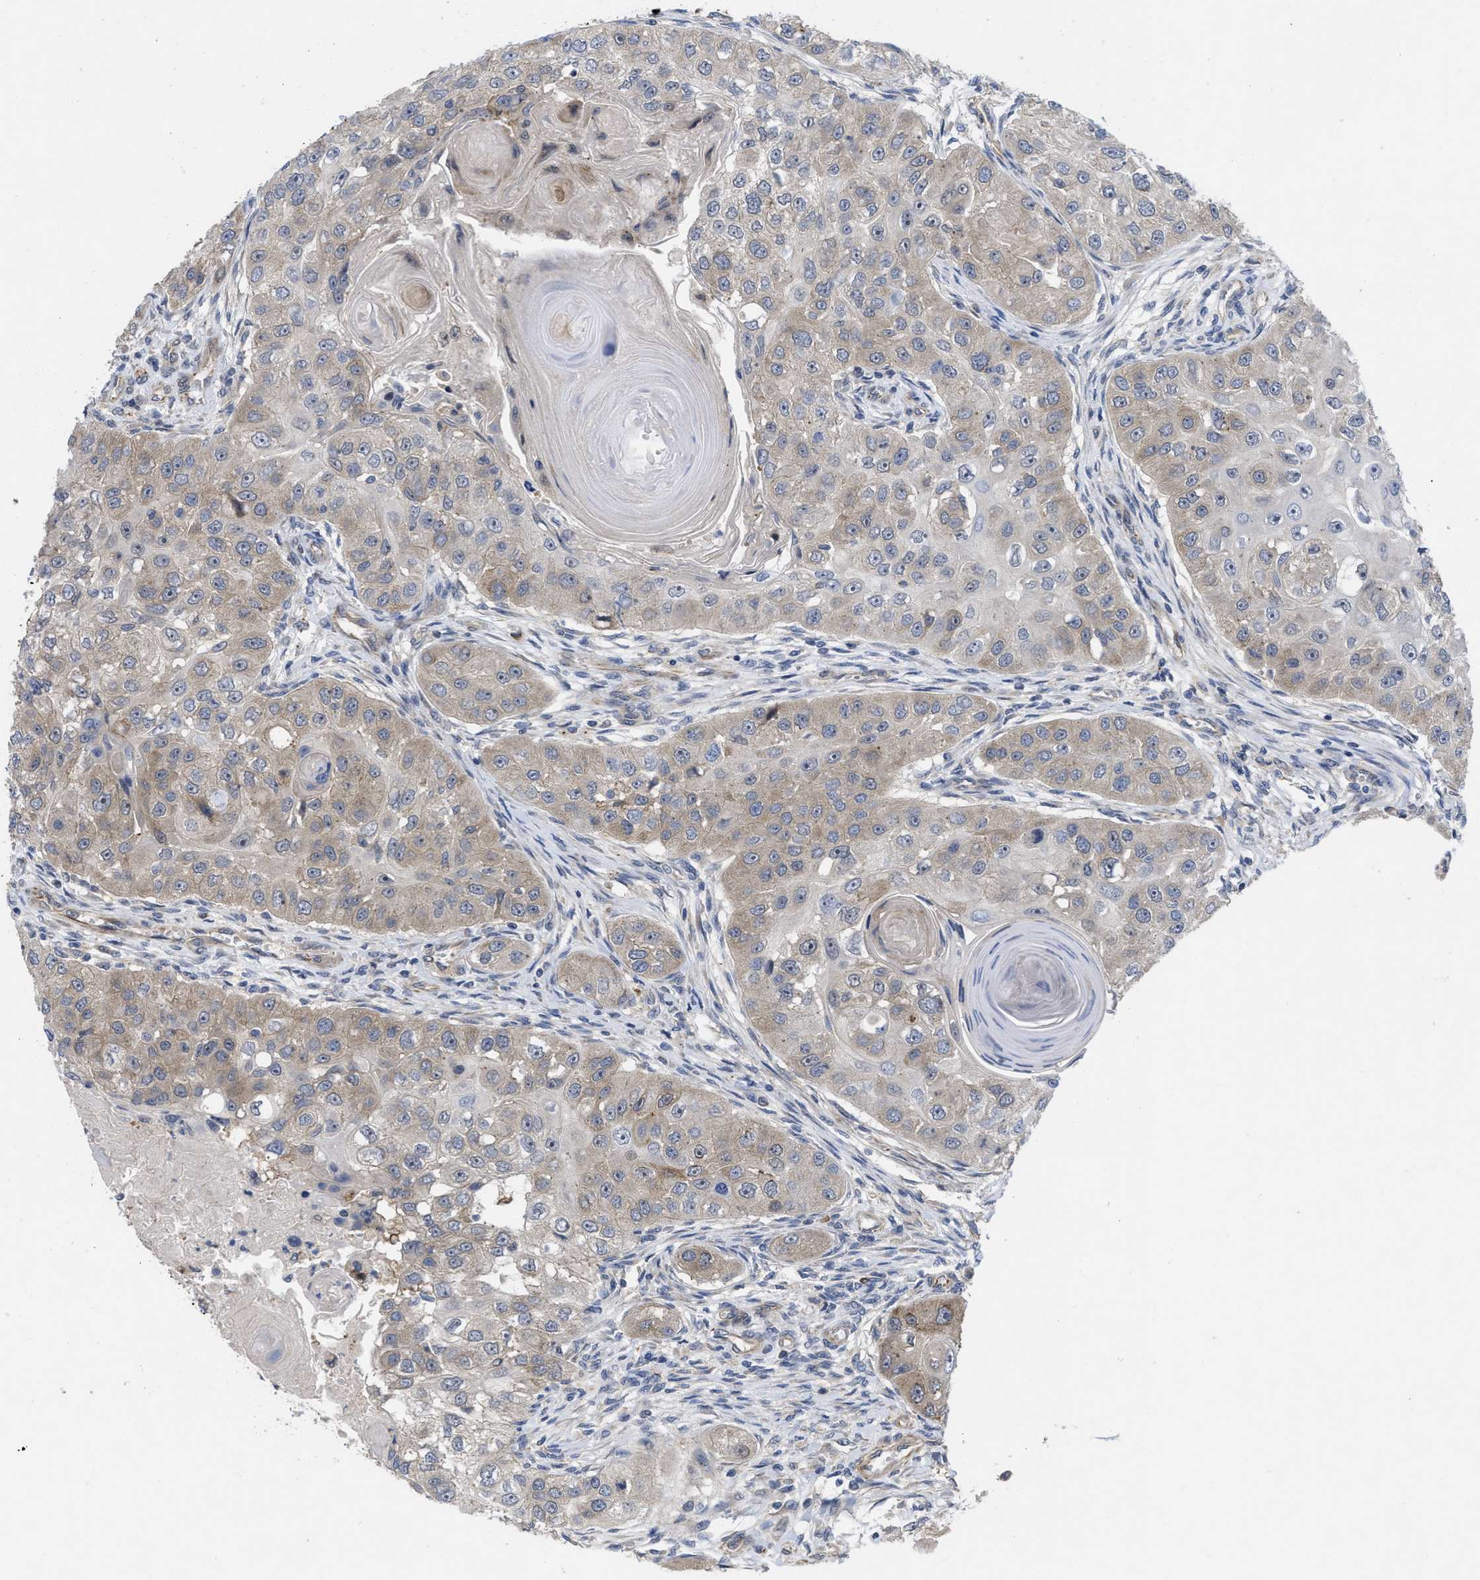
{"staining": {"intensity": "weak", "quantity": "25%-75%", "location": "cytoplasmic/membranous"}, "tissue": "head and neck cancer", "cell_type": "Tumor cells", "image_type": "cancer", "snomed": [{"axis": "morphology", "description": "Normal tissue, NOS"}, {"axis": "morphology", "description": "Squamous cell carcinoma, NOS"}, {"axis": "topography", "description": "Skeletal muscle"}, {"axis": "topography", "description": "Head-Neck"}], "caption": "Immunohistochemistry (IHC) staining of squamous cell carcinoma (head and neck), which reveals low levels of weak cytoplasmic/membranous staining in approximately 25%-75% of tumor cells indicating weak cytoplasmic/membranous protein expression. The staining was performed using DAB (3,3'-diaminobenzidine) (brown) for protein detection and nuclei were counterstained in hematoxylin (blue).", "gene": "ARHGEF26", "patient": {"sex": "male", "age": 51}}